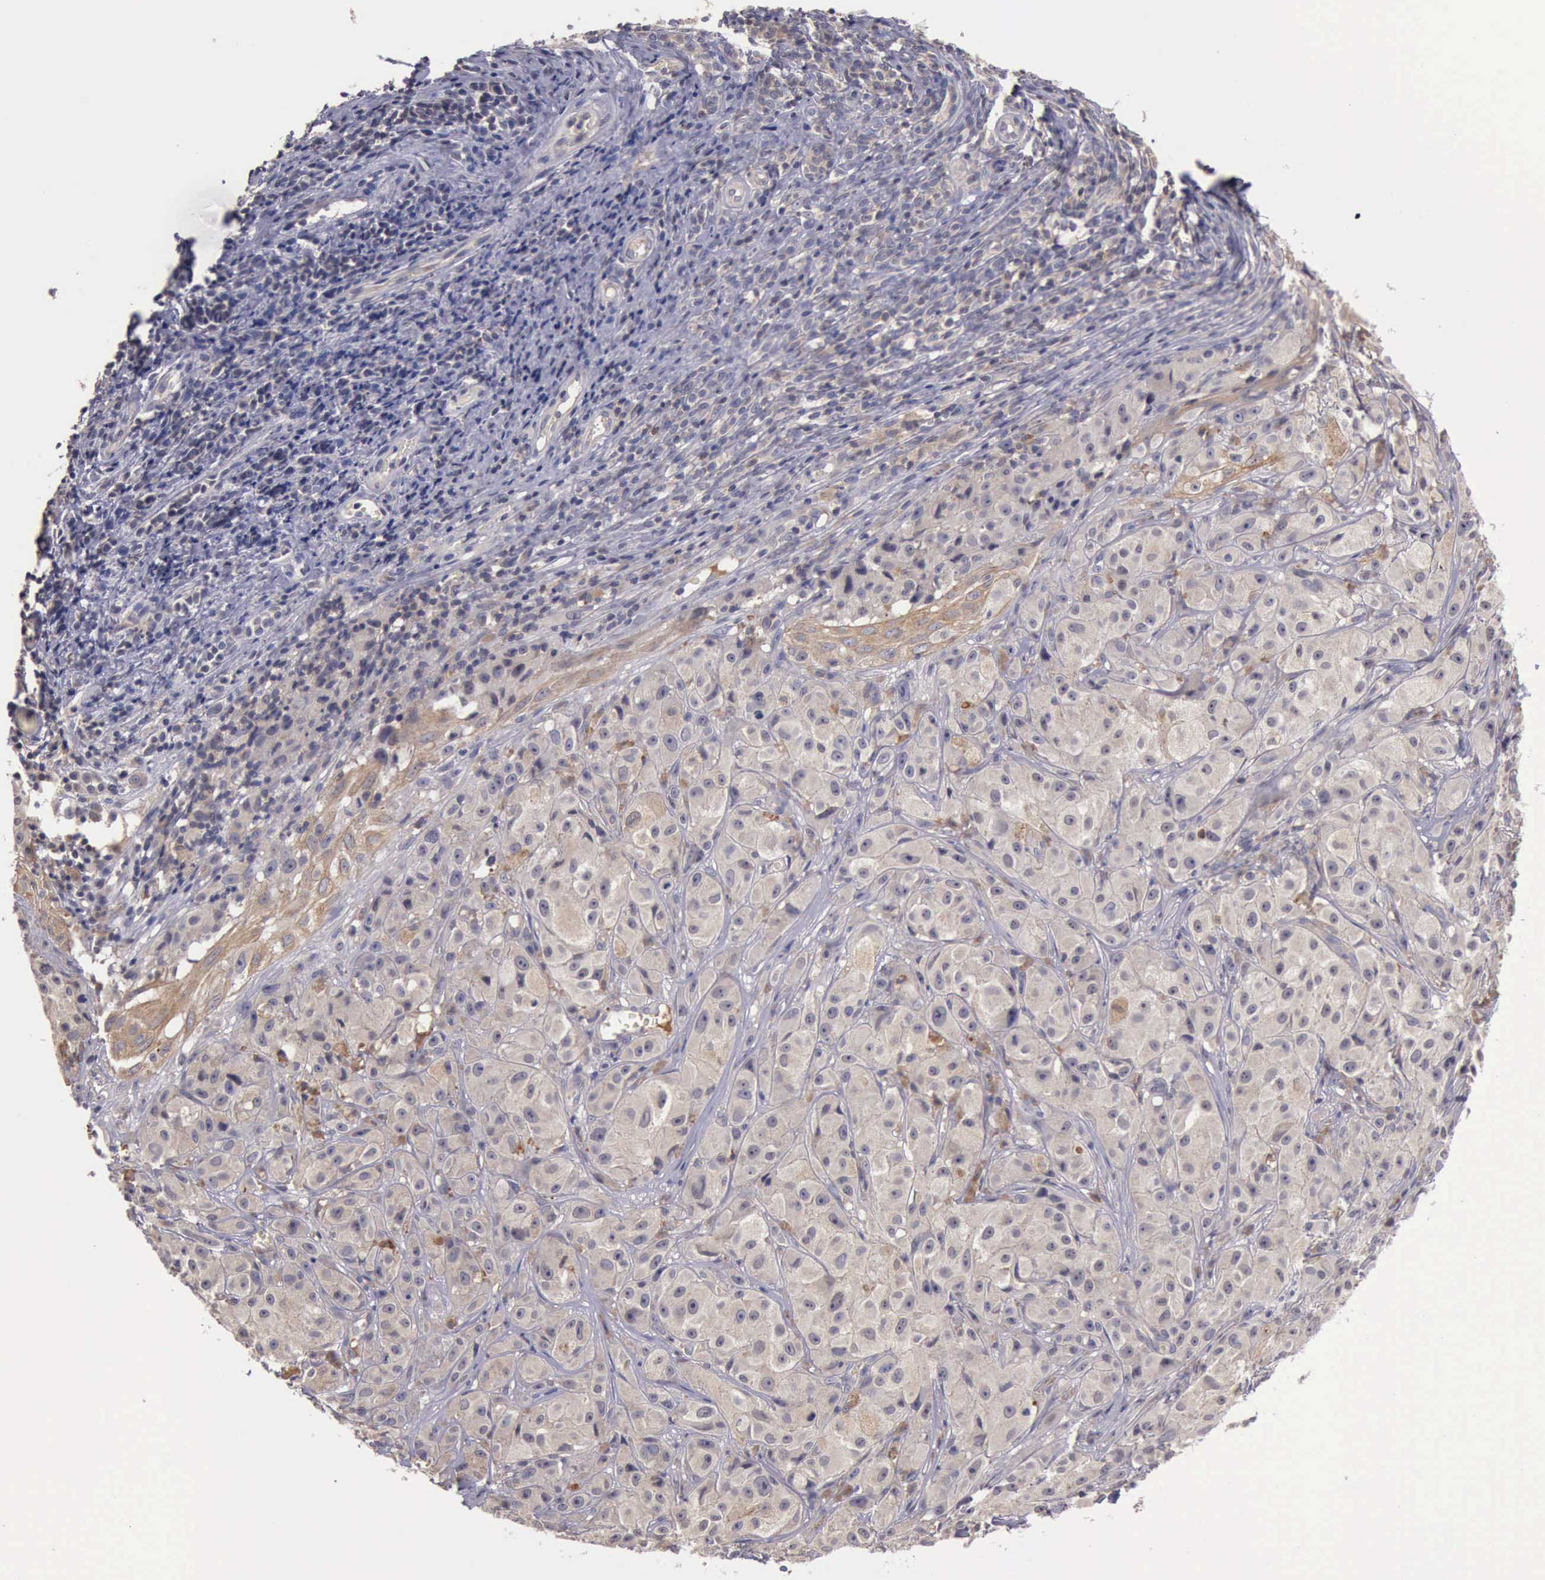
{"staining": {"intensity": "negative", "quantity": "none", "location": "none"}, "tissue": "melanoma", "cell_type": "Tumor cells", "image_type": "cancer", "snomed": [{"axis": "morphology", "description": "Malignant melanoma, NOS"}, {"axis": "topography", "description": "Skin"}], "caption": "Micrograph shows no significant protein positivity in tumor cells of melanoma.", "gene": "RAB39B", "patient": {"sex": "male", "age": 56}}